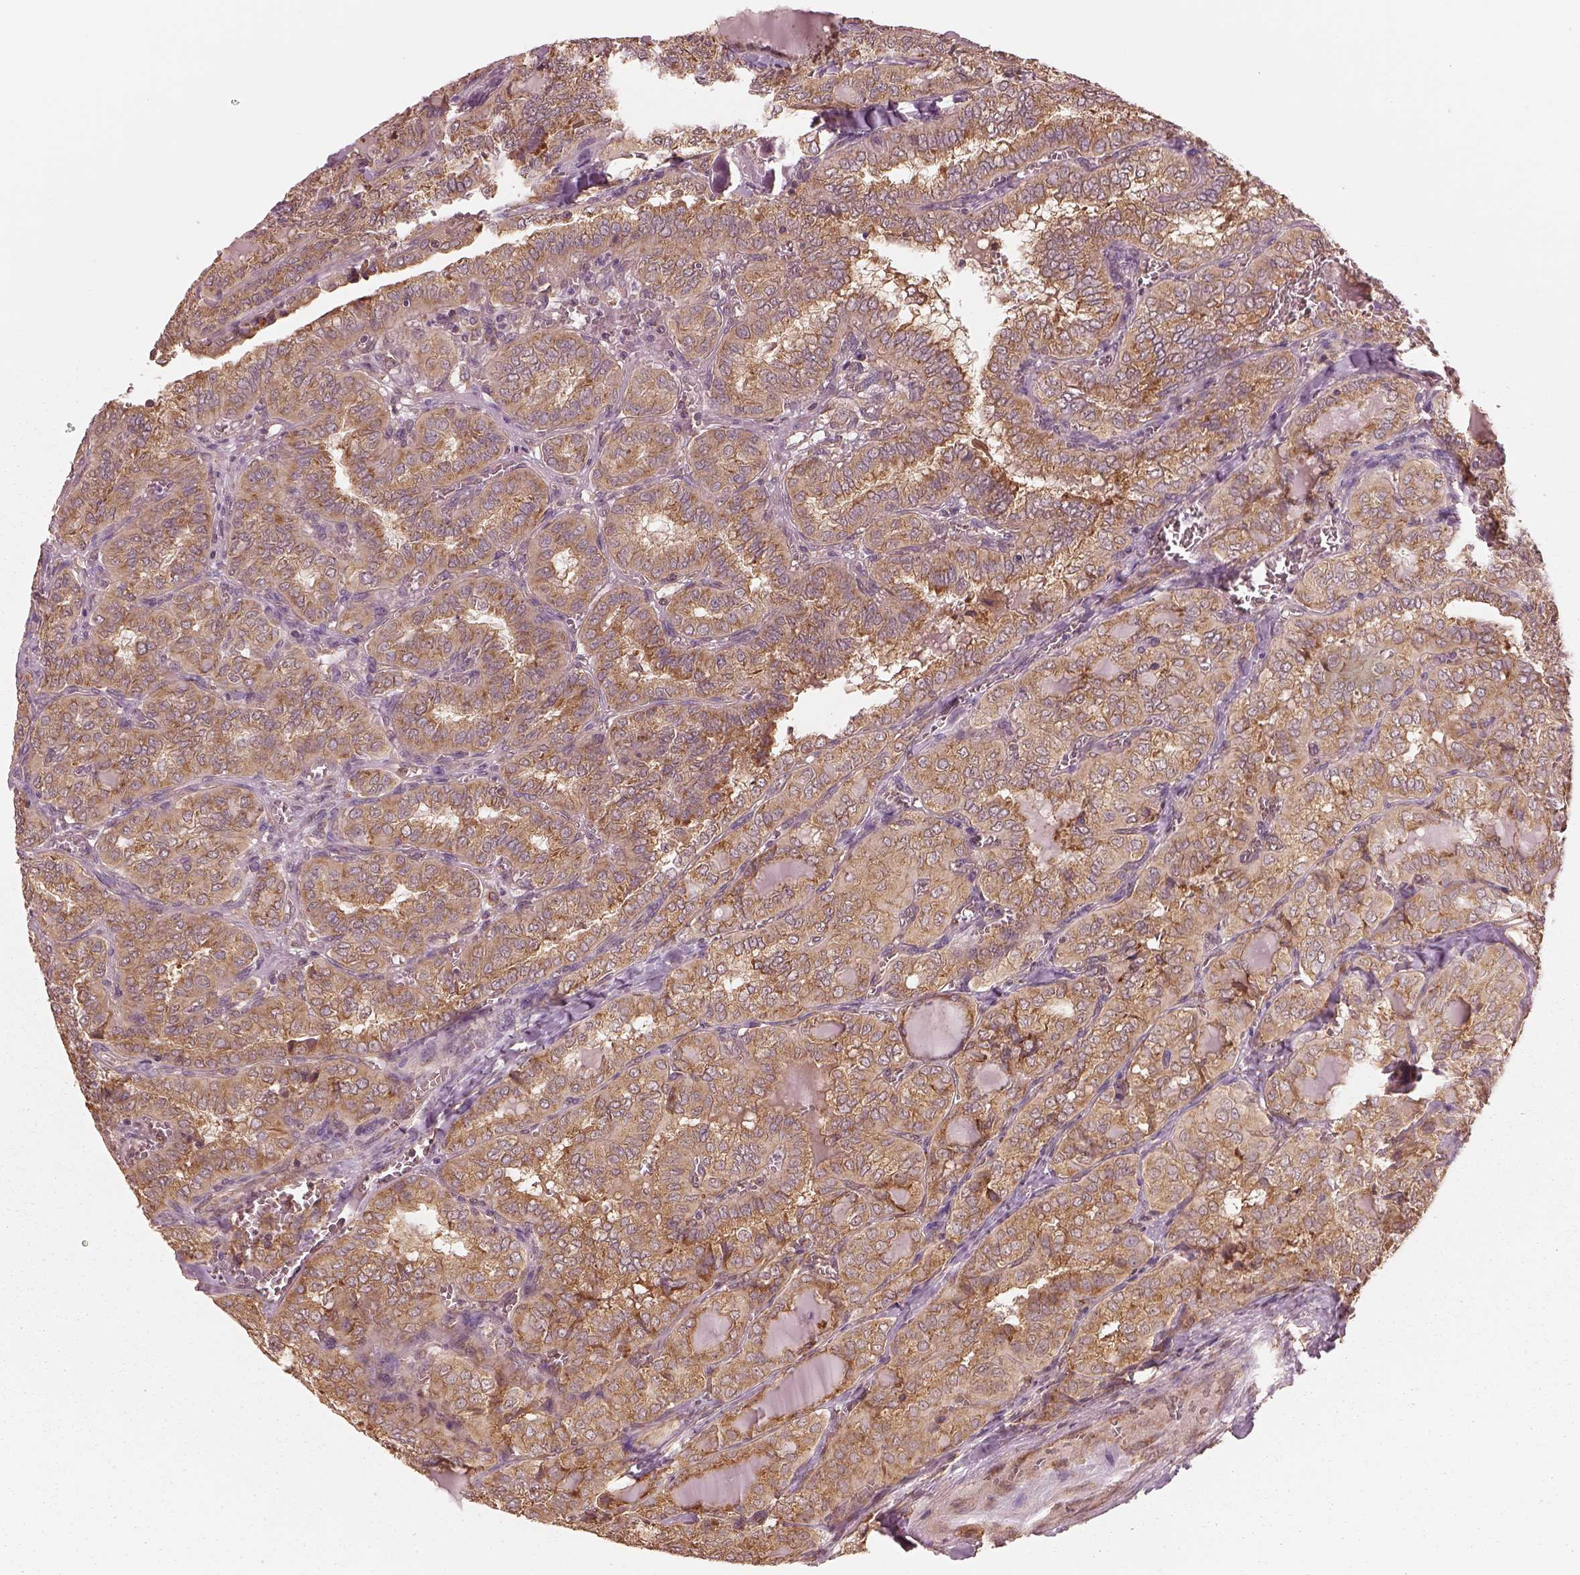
{"staining": {"intensity": "moderate", "quantity": ">75%", "location": "cytoplasmic/membranous"}, "tissue": "thyroid cancer", "cell_type": "Tumor cells", "image_type": "cancer", "snomed": [{"axis": "morphology", "description": "Papillary adenocarcinoma, NOS"}, {"axis": "topography", "description": "Thyroid gland"}], "caption": "Thyroid cancer stained with DAB (3,3'-diaminobenzidine) immunohistochemistry (IHC) reveals medium levels of moderate cytoplasmic/membranous positivity in about >75% of tumor cells.", "gene": "RPS5", "patient": {"sex": "female", "age": 41}}